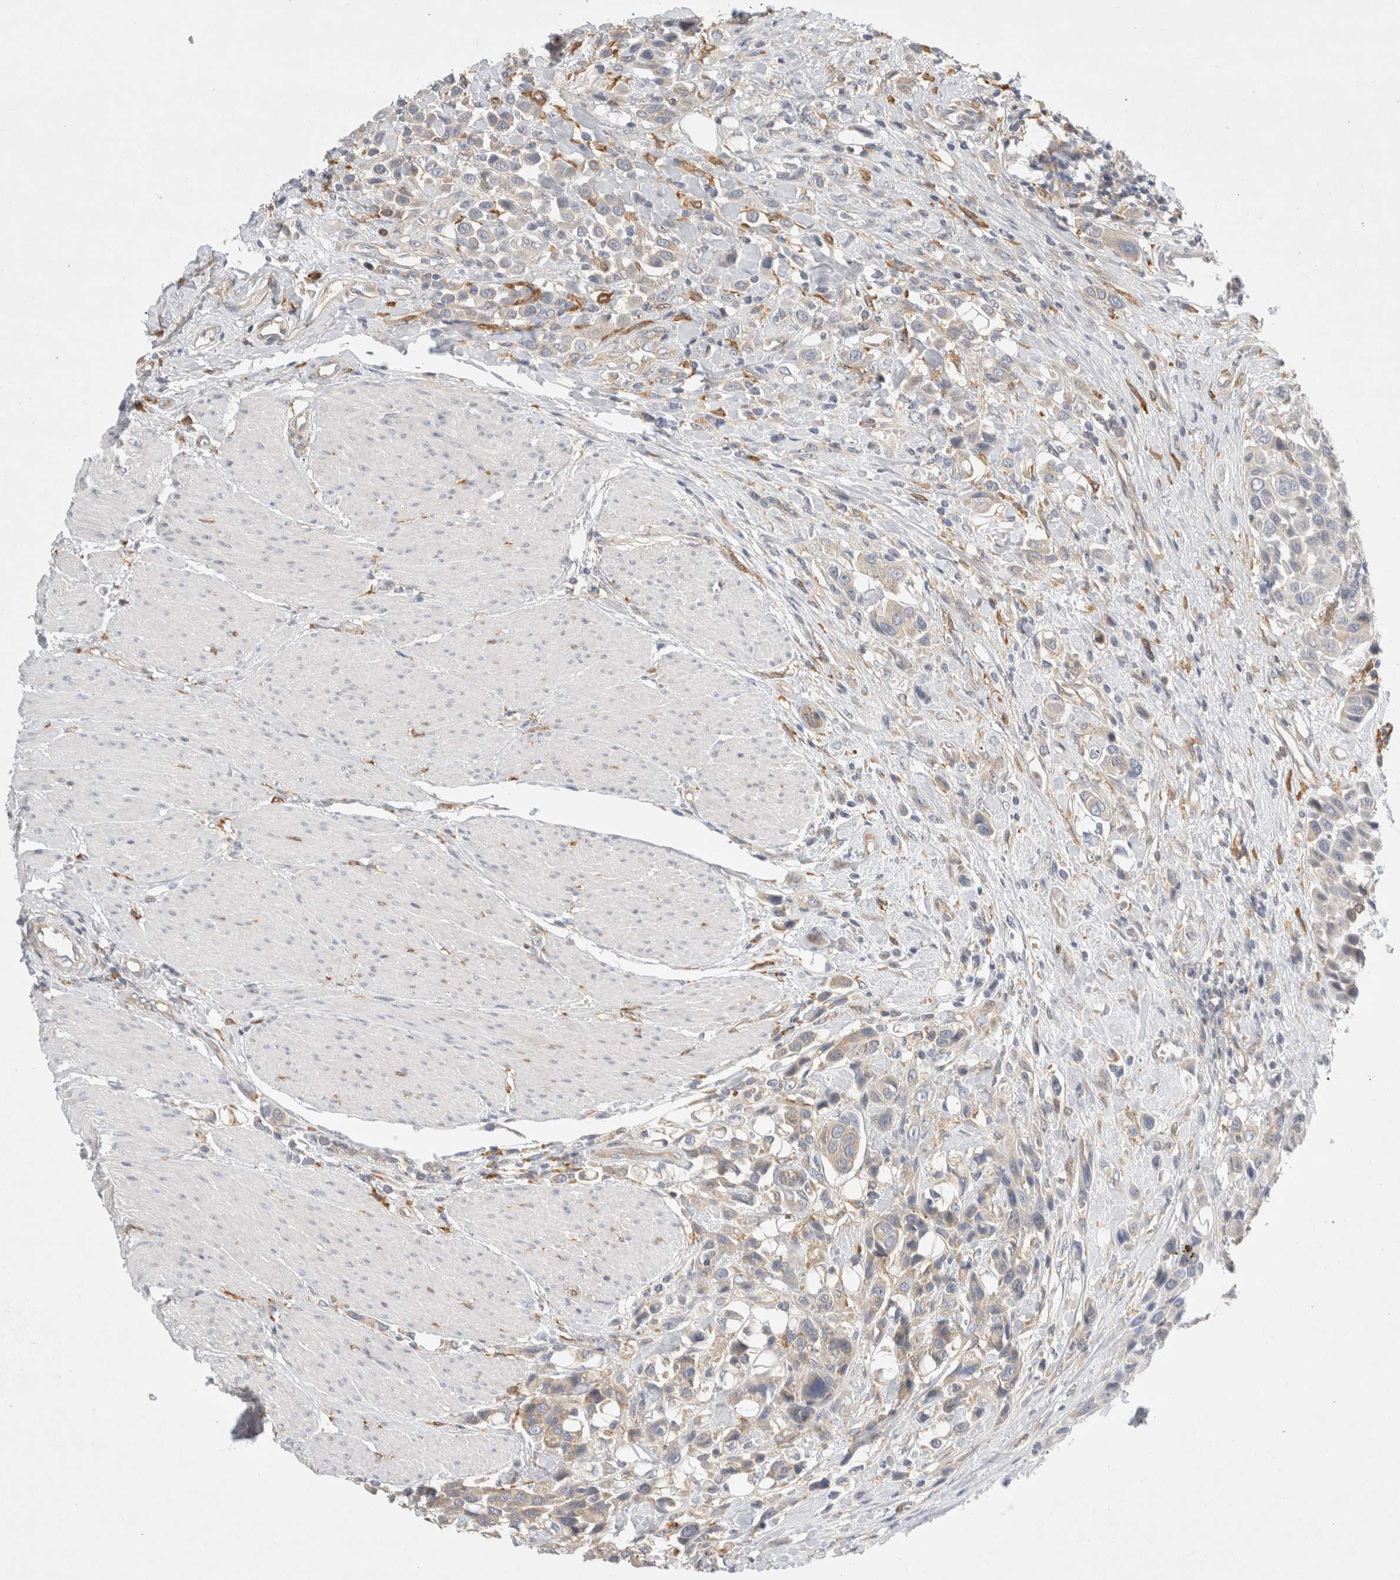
{"staining": {"intensity": "negative", "quantity": "none", "location": "none"}, "tissue": "urothelial cancer", "cell_type": "Tumor cells", "image_type": "cancer", "snomed": [{"axis": "morphology", "description": "Urothelial carcinoma, High grade"}, {"axis": "topography", "description": "Urinary bladder"}], "caption": "High power microscopy micrograph of an immunohistochemistry (IHC) micrograph of high-grade urothelial carcinoma, revealing no significant positivity in tumor cells. (Stains: DAB (3,3'-diaminobenzidine) immunohistochemistry with hematoxylin counter stain, Microscopy: brightfield microscopy at high magnification).", "gene": "CDCA7L", "patient": {"sex": "male", "age": 50}}